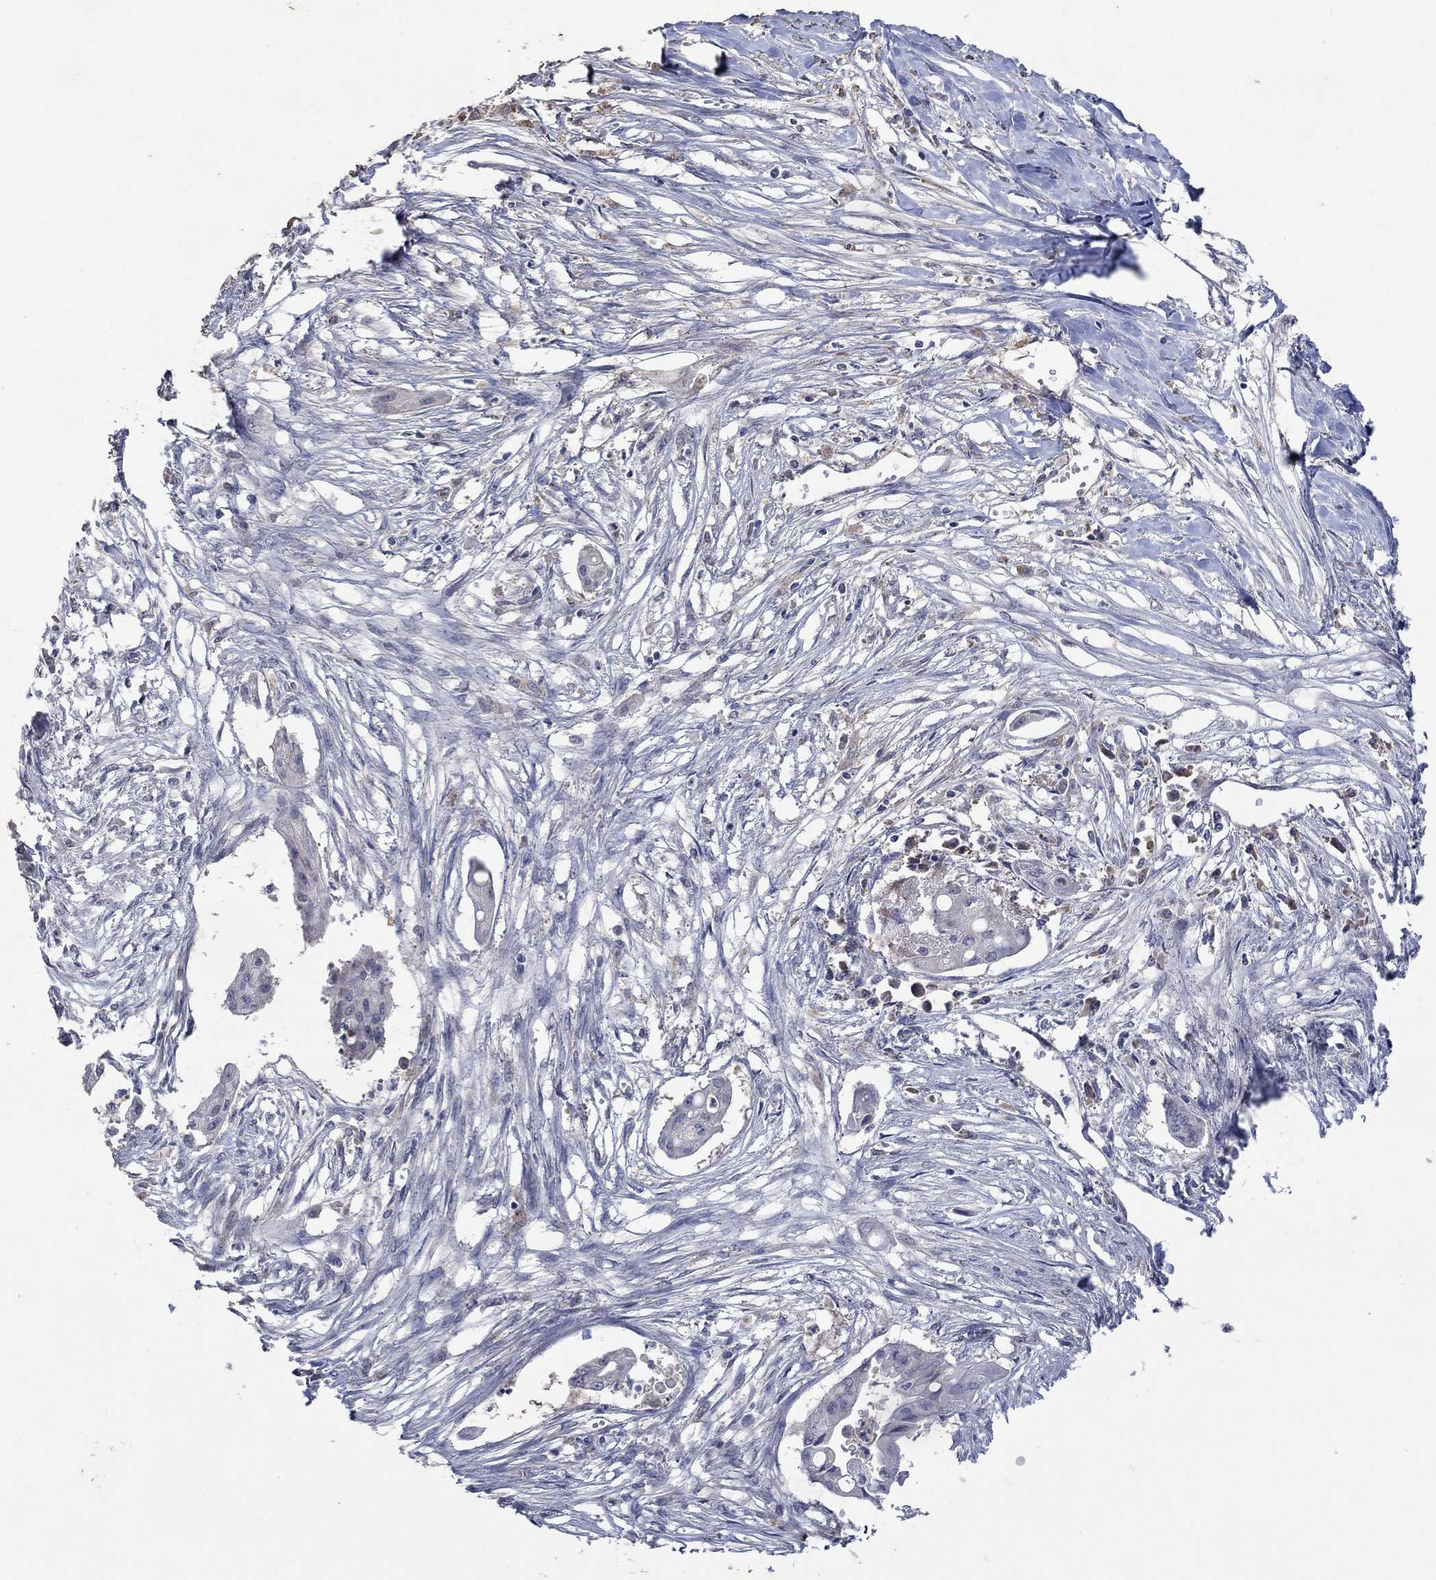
{"staining": {"intensity": "negative", "quantity": "none", "location": "none"}, "tissue": "pancreatic cancer", "cell_type": "Tumor cells", "image_type": "cancer", "snomed": [{"axis": "morphology", "description": "Normal tissue, NOS"}, {"axis": "morphology", "description": "Adenocarcinoma, NOS"}, {"axis": "topography", "description": "Pancreas"}], "caption": "Human adenocarcinoma (pancreatic) stained for a protein using immunohistochemistry (IHC) exhibits no staining in tumor cells.", "gene": "PTPN20", "patient": {"sex": "female", "age": 58}}